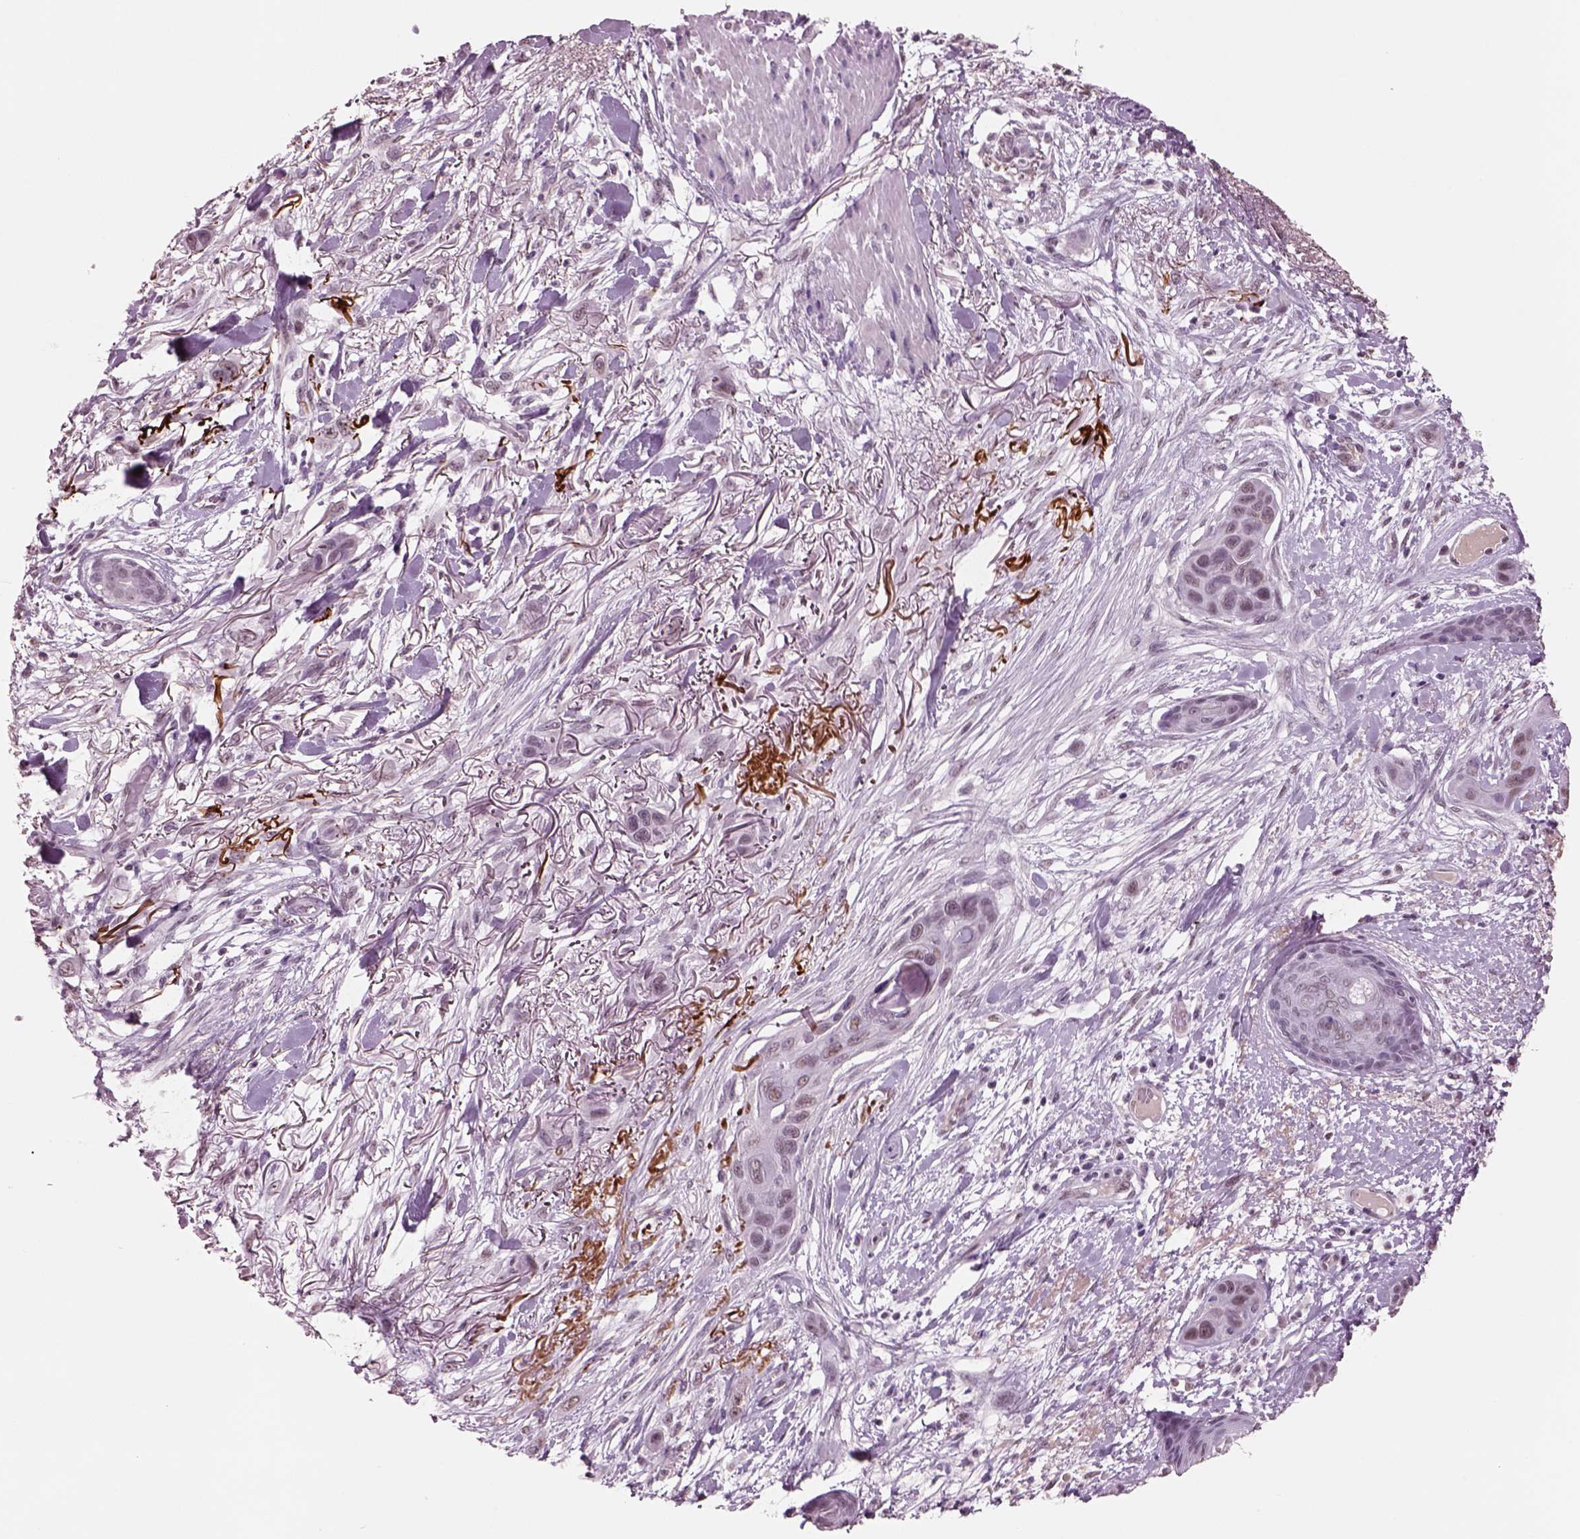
{"staining": {"intensity": "negative", "quantity": "none", "location": "none"}, "tissue": "skin cancer", "cell_type": "Tumor cells", "image_type": "cancer", "snomed": [{"axis": "morphology", "description": "Squamous cell carcinoma, NOS"}, {"axis": "topography", "description": "Skin"}], "caption": "Protein analysis of skin cancer (squamous cell carcinoma) displays no significant expression in tumor cells.", "gene": "SEPHS1", "patient": {"sex": "male", "age": 79}}